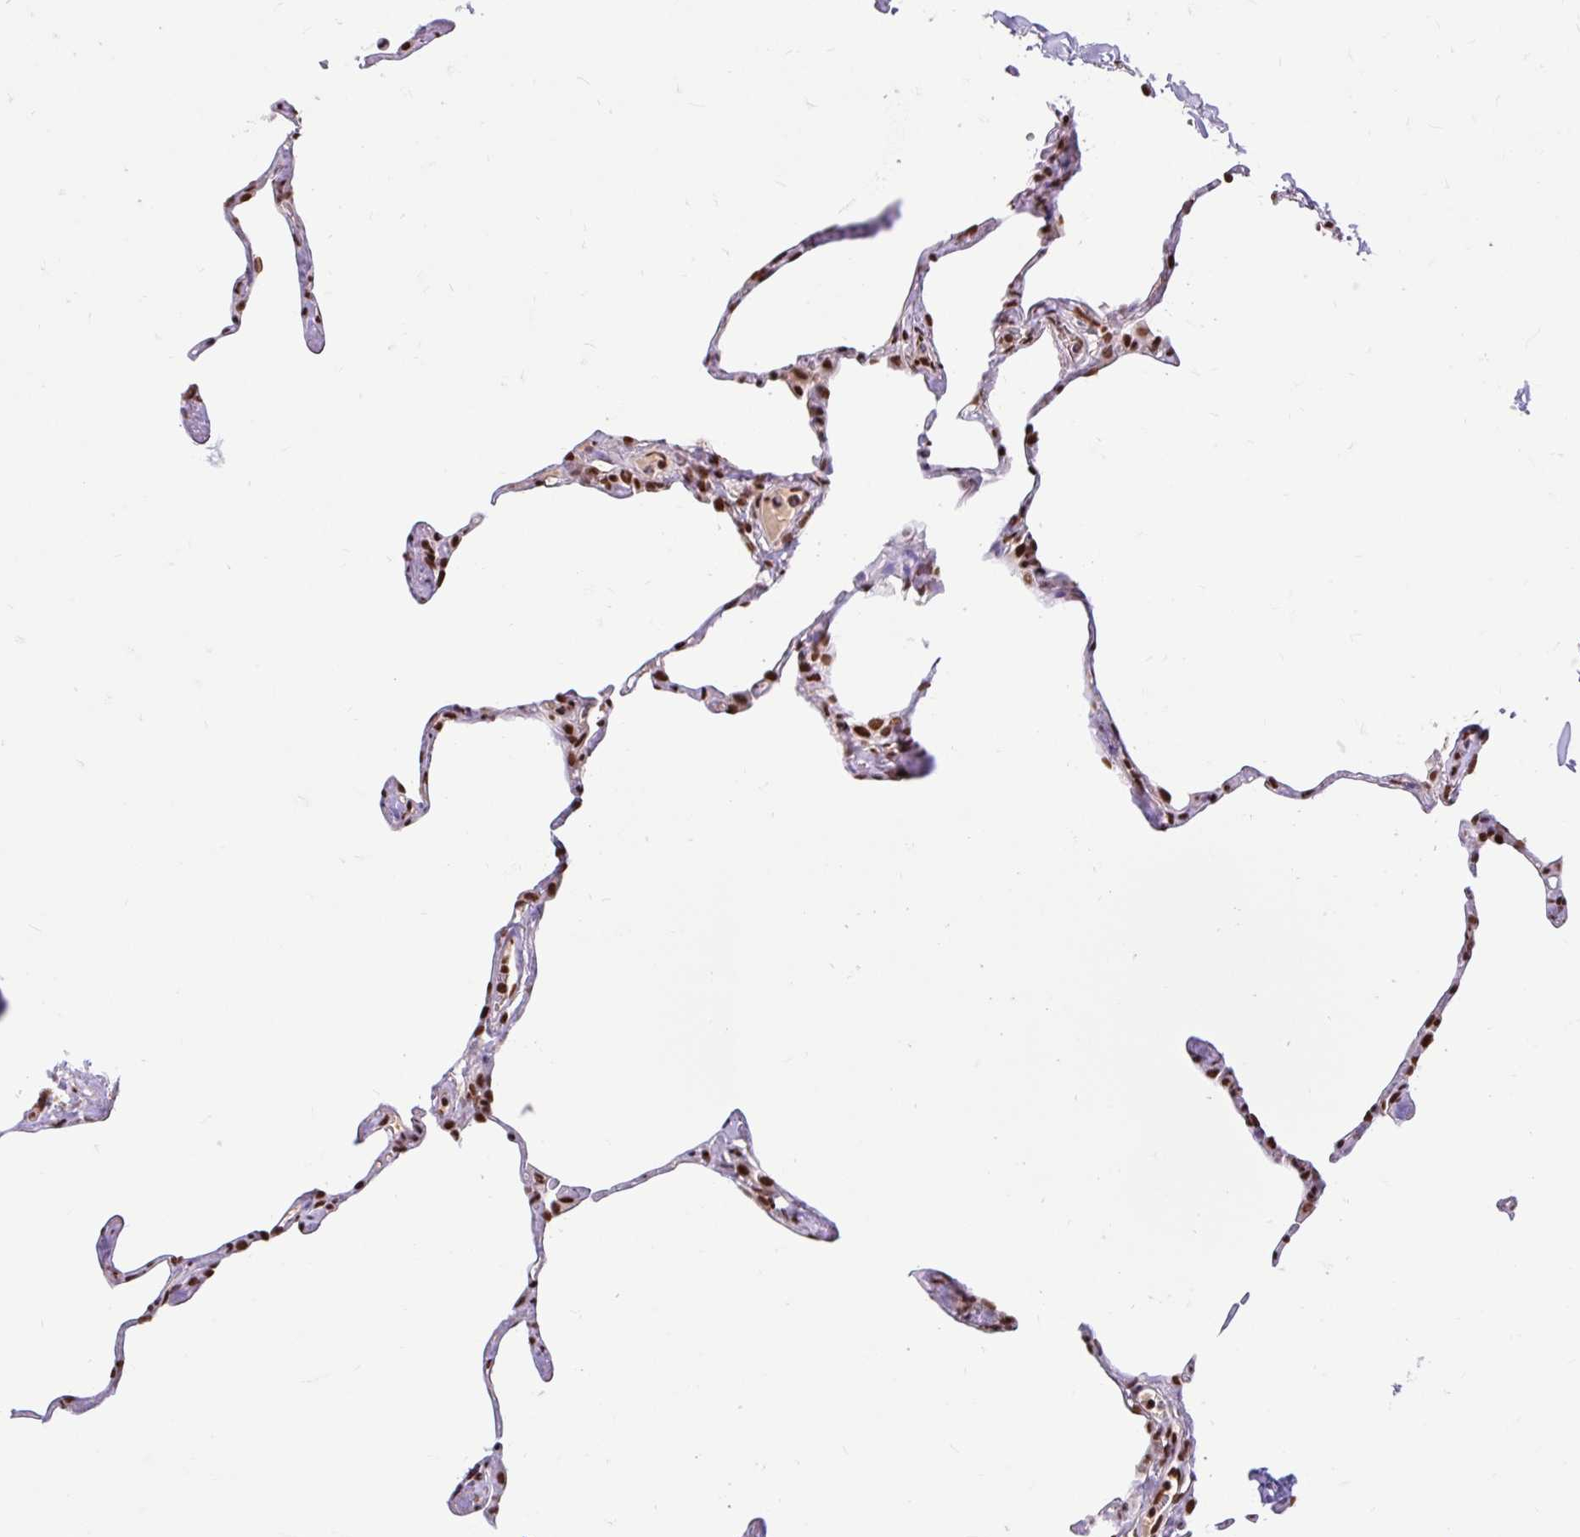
{"staining": {"intensity": "strong", "quantity": "25%-75%", "location": "nuclear"}, "tissue": "lung", "cell_type": "Alveolar cells", "image_type": "normal", "snomed": [{"axis": "morphology", "description": "Normal tissue, NOS"}, {"axis": "topography", "description": "Lung"}], "caption": "Alveolar cells reveal strong nuclear expression in about 25%-75% of cells in normal lung. Using DAB (brown) and hematoxylin (blue) stains, captured at high magnification using brightfield microscopy.", "gene": "ABCA9", "patient": {"sex": "male", "age": 65}}